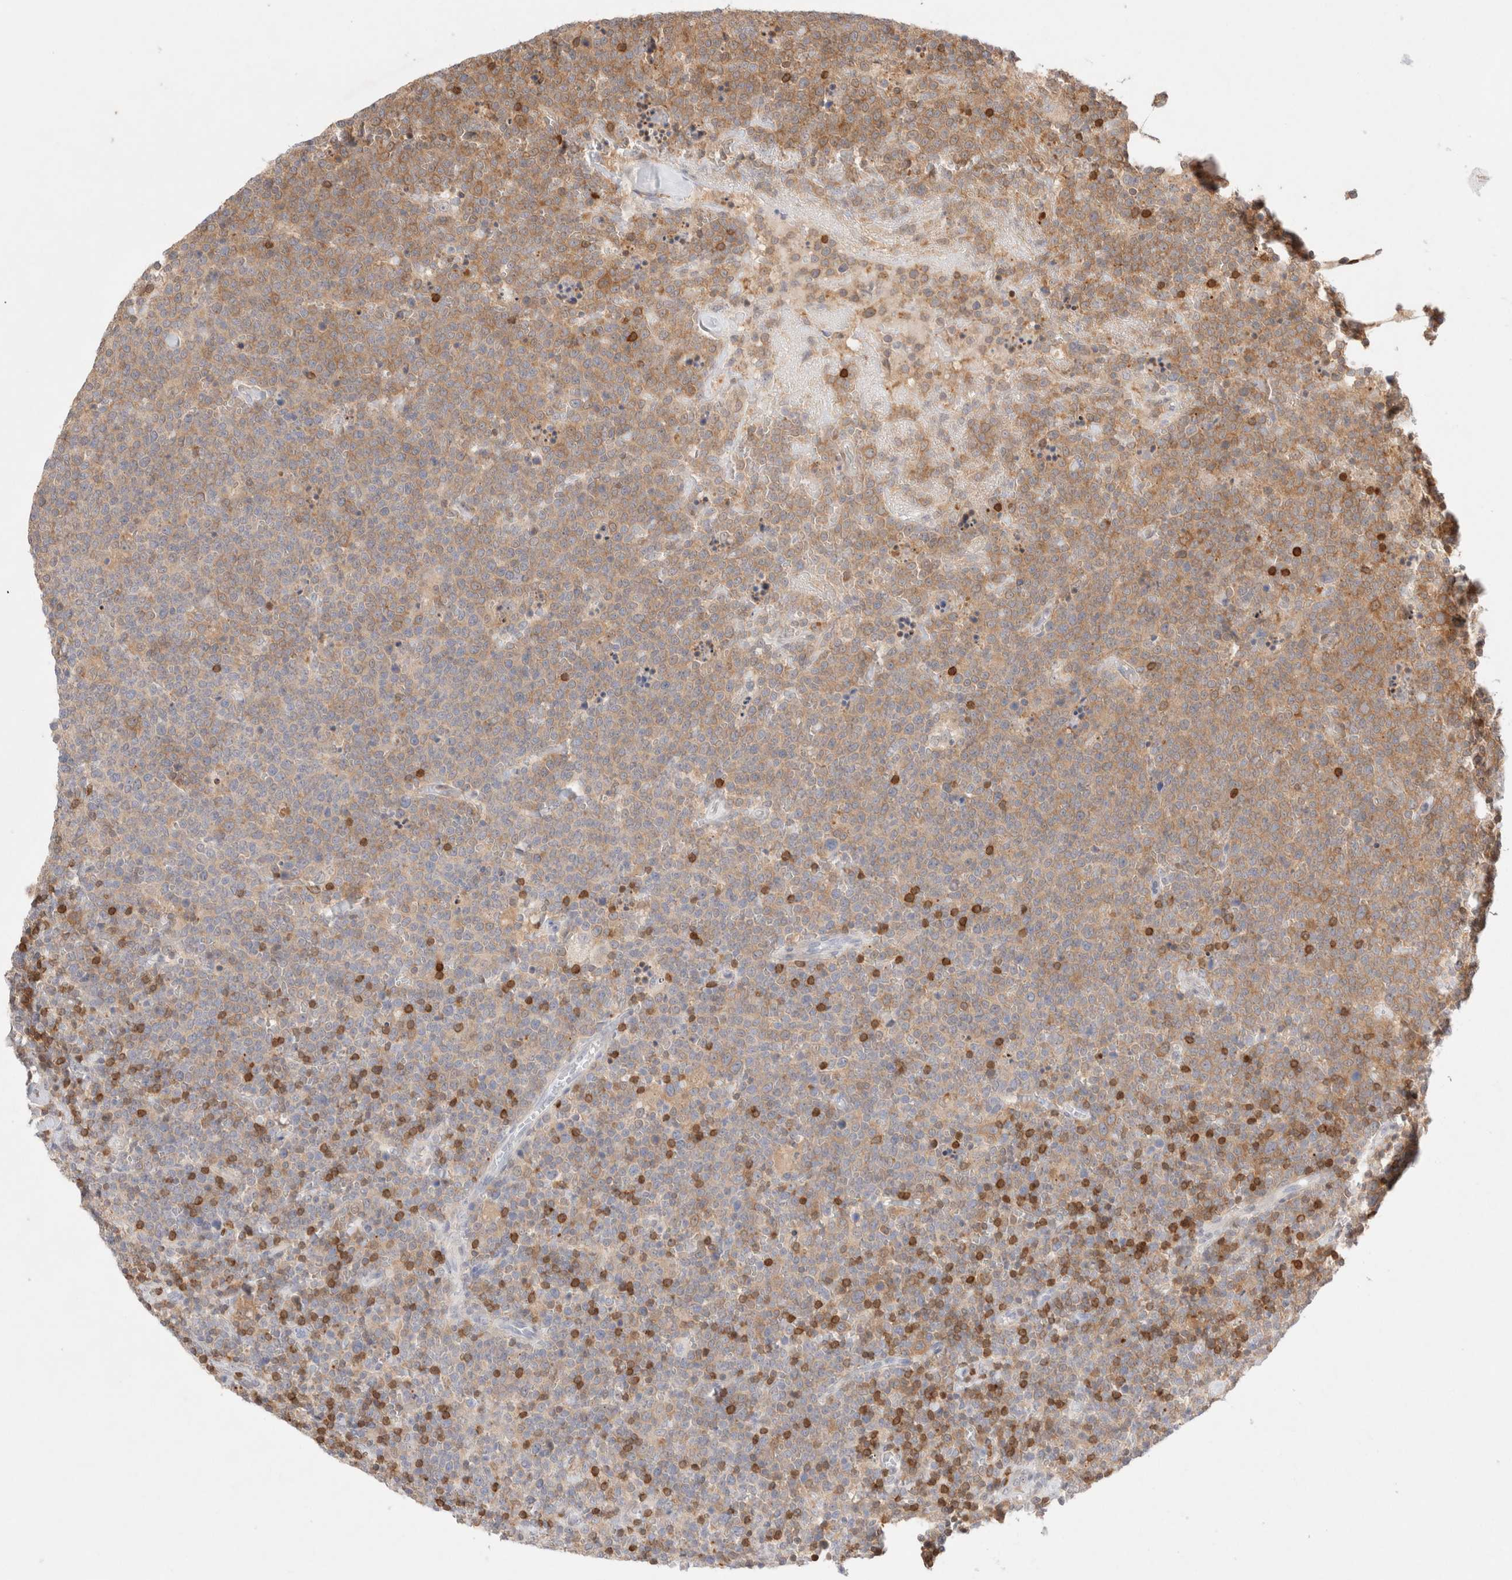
{"staining": {"intensity": "moderate", "quantity": "<25%", "location": "cytoplasmic/membranous"}, "tissue": "lymphoma", "cell_type": "Tumor cells", "image_type": "cancer", "snomed": [{"axis": "morphology", "description": "Malignant lymphoma, non-Hodgkin's type, High grade"}, {"axis": "topography", "description": "Lymph node"}], "caption": "Human malignant lymphoma, non-Hodgkin's type (high-grade) stained with a brown dye reveals moderate cytoplasmic/membranous positive staining in approximately <25% of tumor cells.", "gene": "STARD10", "patient": {"sex": "male", "age": 61}}